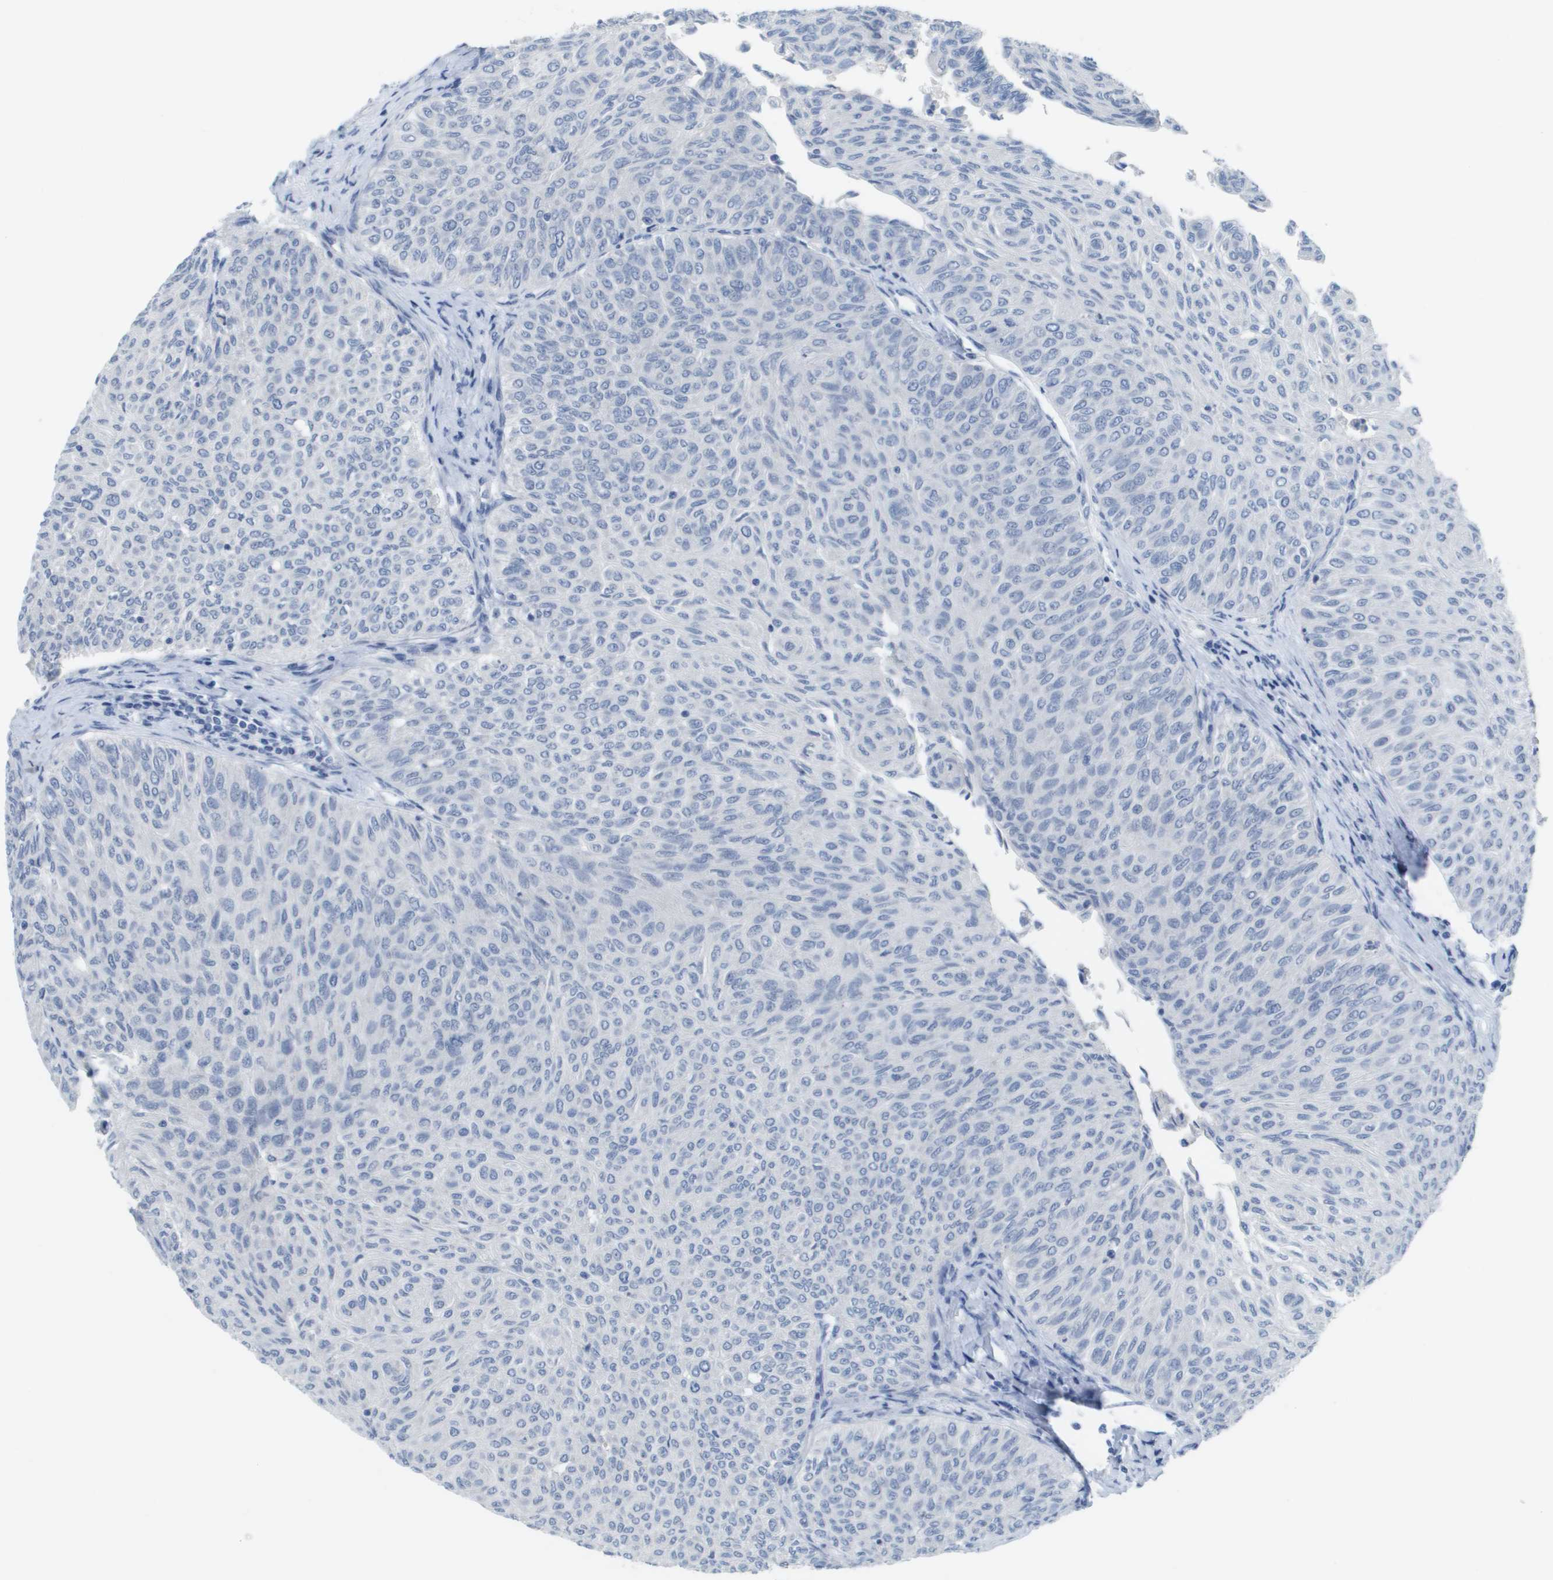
{"staining": {"intensity": "negative", "quantity": "none", "location": "none"}, "tissue": "urothelial cancer", "cell_type": "Tumor cells", "image_type": "cancer", "snomed": [{"axis": "morphology", "description": "Urothelial carcinoma, Low grade"}, {"axis": "topography", "description": "Urinary bladder"}], "caption": "An IHC image of urothelial cancer is shown. There is no staining in tumor cells of urothelial cancer. Nuclei are stained in blue.", "gene": "PDE4A", "patient": {"sex": "male", "age": 78}}